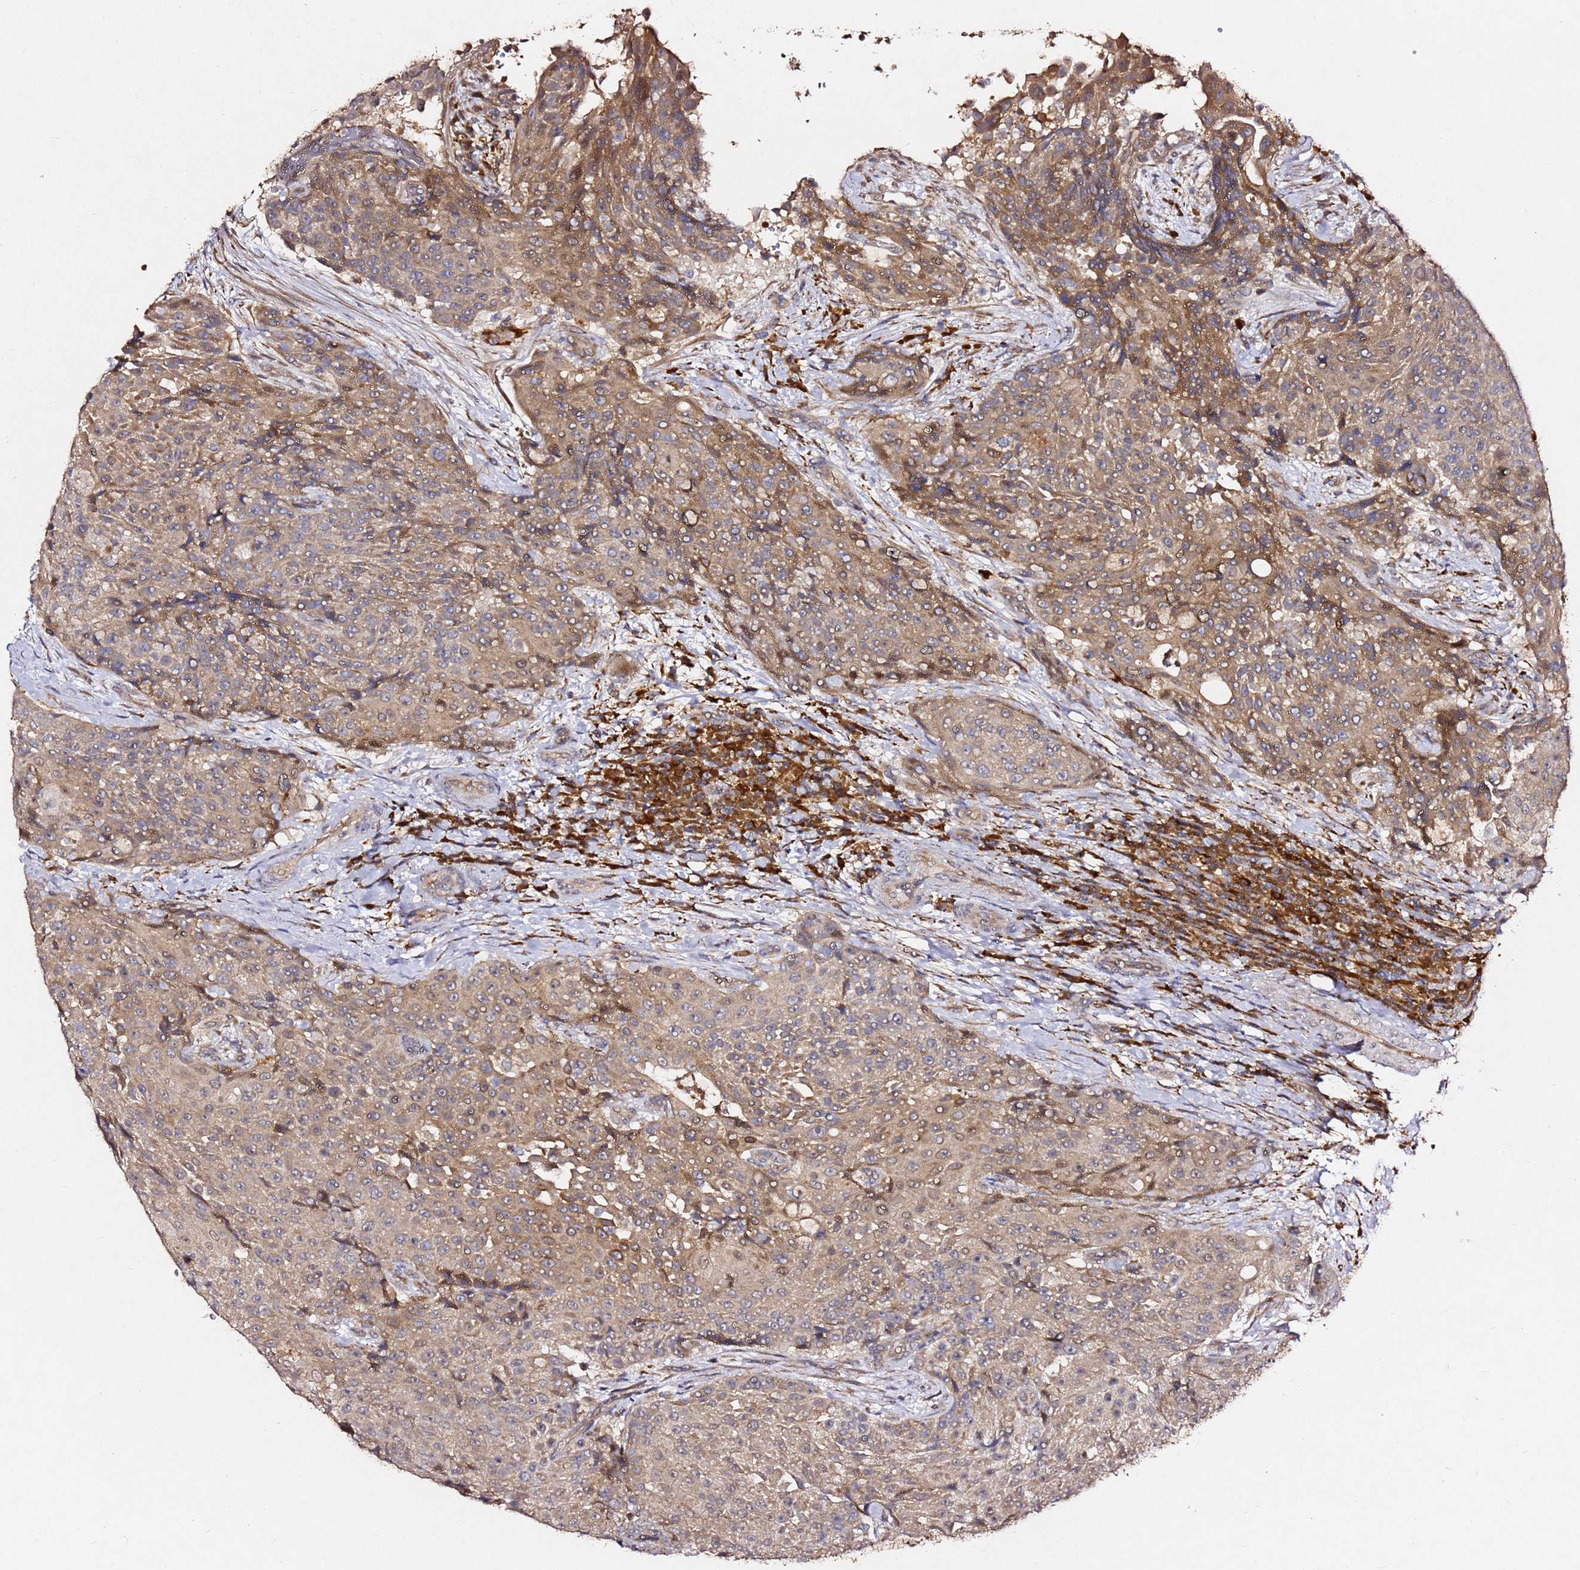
{"staining": {"intensity": "weak", "quantity": ">75%", "location": "cytoplasmic/membranous"}, "tissue": "urothelial cancer", "cell_type": "Tumor cells", "image_type": "cancer", "snomed": [{"axis": "morphology", "description": "Urothelial carcinoma, High grade"}, {"axis": "topography", "description": "Urinary bladder"}], "caption": "This is a photomicrograph of IHC staining of urothelial cancer, which shows weak staining in the cytoplasmic/membranous of tumor cells.", "gene": "ALG11", "patient": {"sex": "female", "age": 63}}